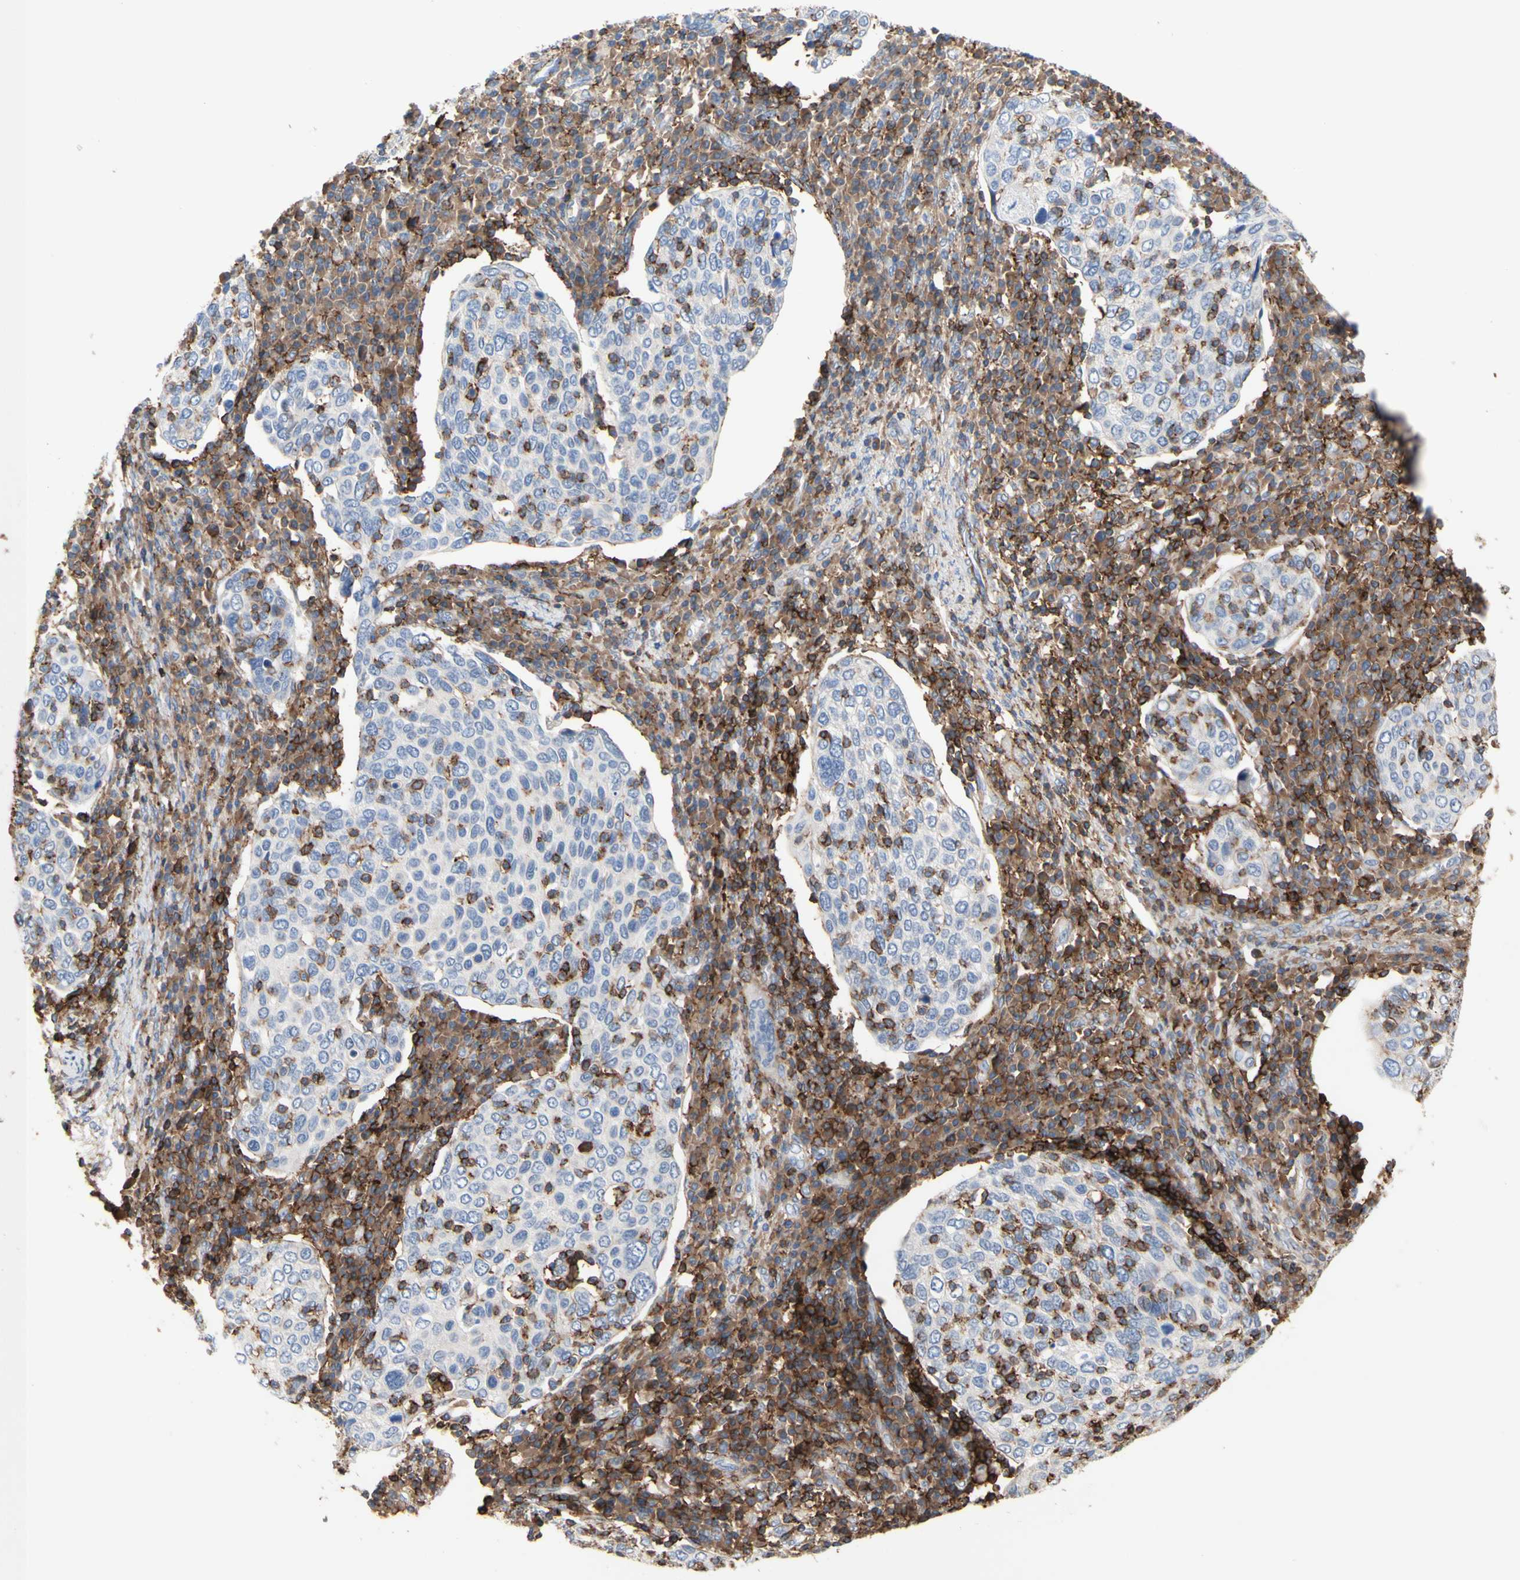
{"staining": {"intensity": "negative", "quantity": "none", "location": "none"}, "tissue": "cervical cancer", "cell_type": "Tumor cells", "image_type": "cancer", "snomed": [{"axis": "morphology", "description": "Squamous cell carcinoma, NOS"}, {"axis": "topography", "description": "Cervix"}], "caption": "High magnification brightfield microscopy of cervical squamous cell carcinoma stained with DAB (brown) and counterstained with hematoxylin (blue): tumor cells show no significant positivity. Brightfield microscopy of immunohistochemistry stained with DAB (3,3'-diaminobenzidine) (brown) and hematoxylin (blue), captured at high magnification.", "gene": "ANXA6", "patient": {"sex": "female", "age": 40}}